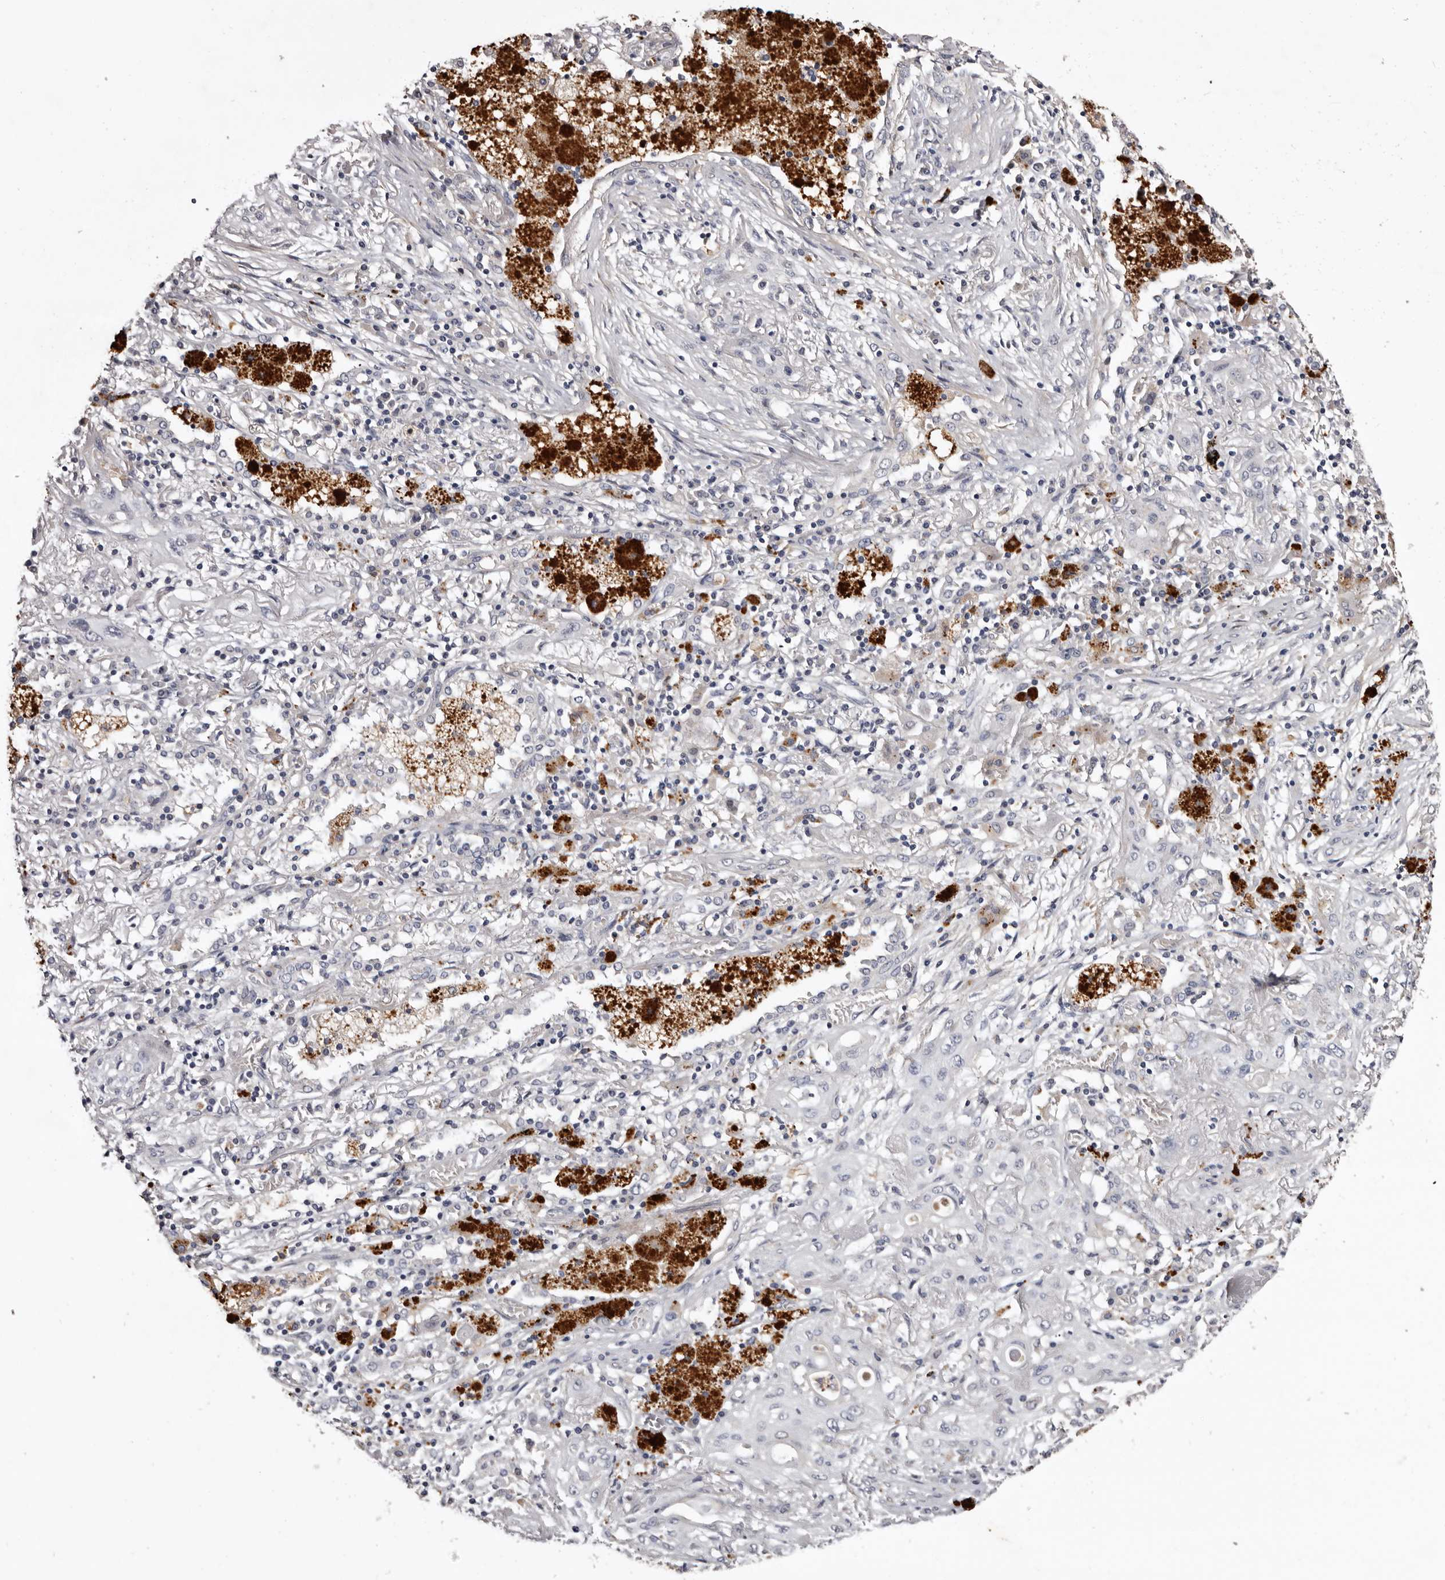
{"staining": {"intensity": "negative", "quantity": "none", "location": "none"}, "tissue": "lung cancer", "cell_type": "Tumor cells", "image_type": "cancer", "snomed": [{"axis": "morphology", "description": "Squamous cell carcinoma, NOS"}, {"axis": "topography", "description": "Lung"}], "caption": "High magnification brightfield microscopy of squamous cell carcinoma (lung) stained with DAB (3,3'-diaminobenzidine) (brown) and counterstained with hematoxylin (blue): tumor cells show no significant positivity.", "gene": "SLC10A4", "patient": {"sex": "female", "age": 47}}